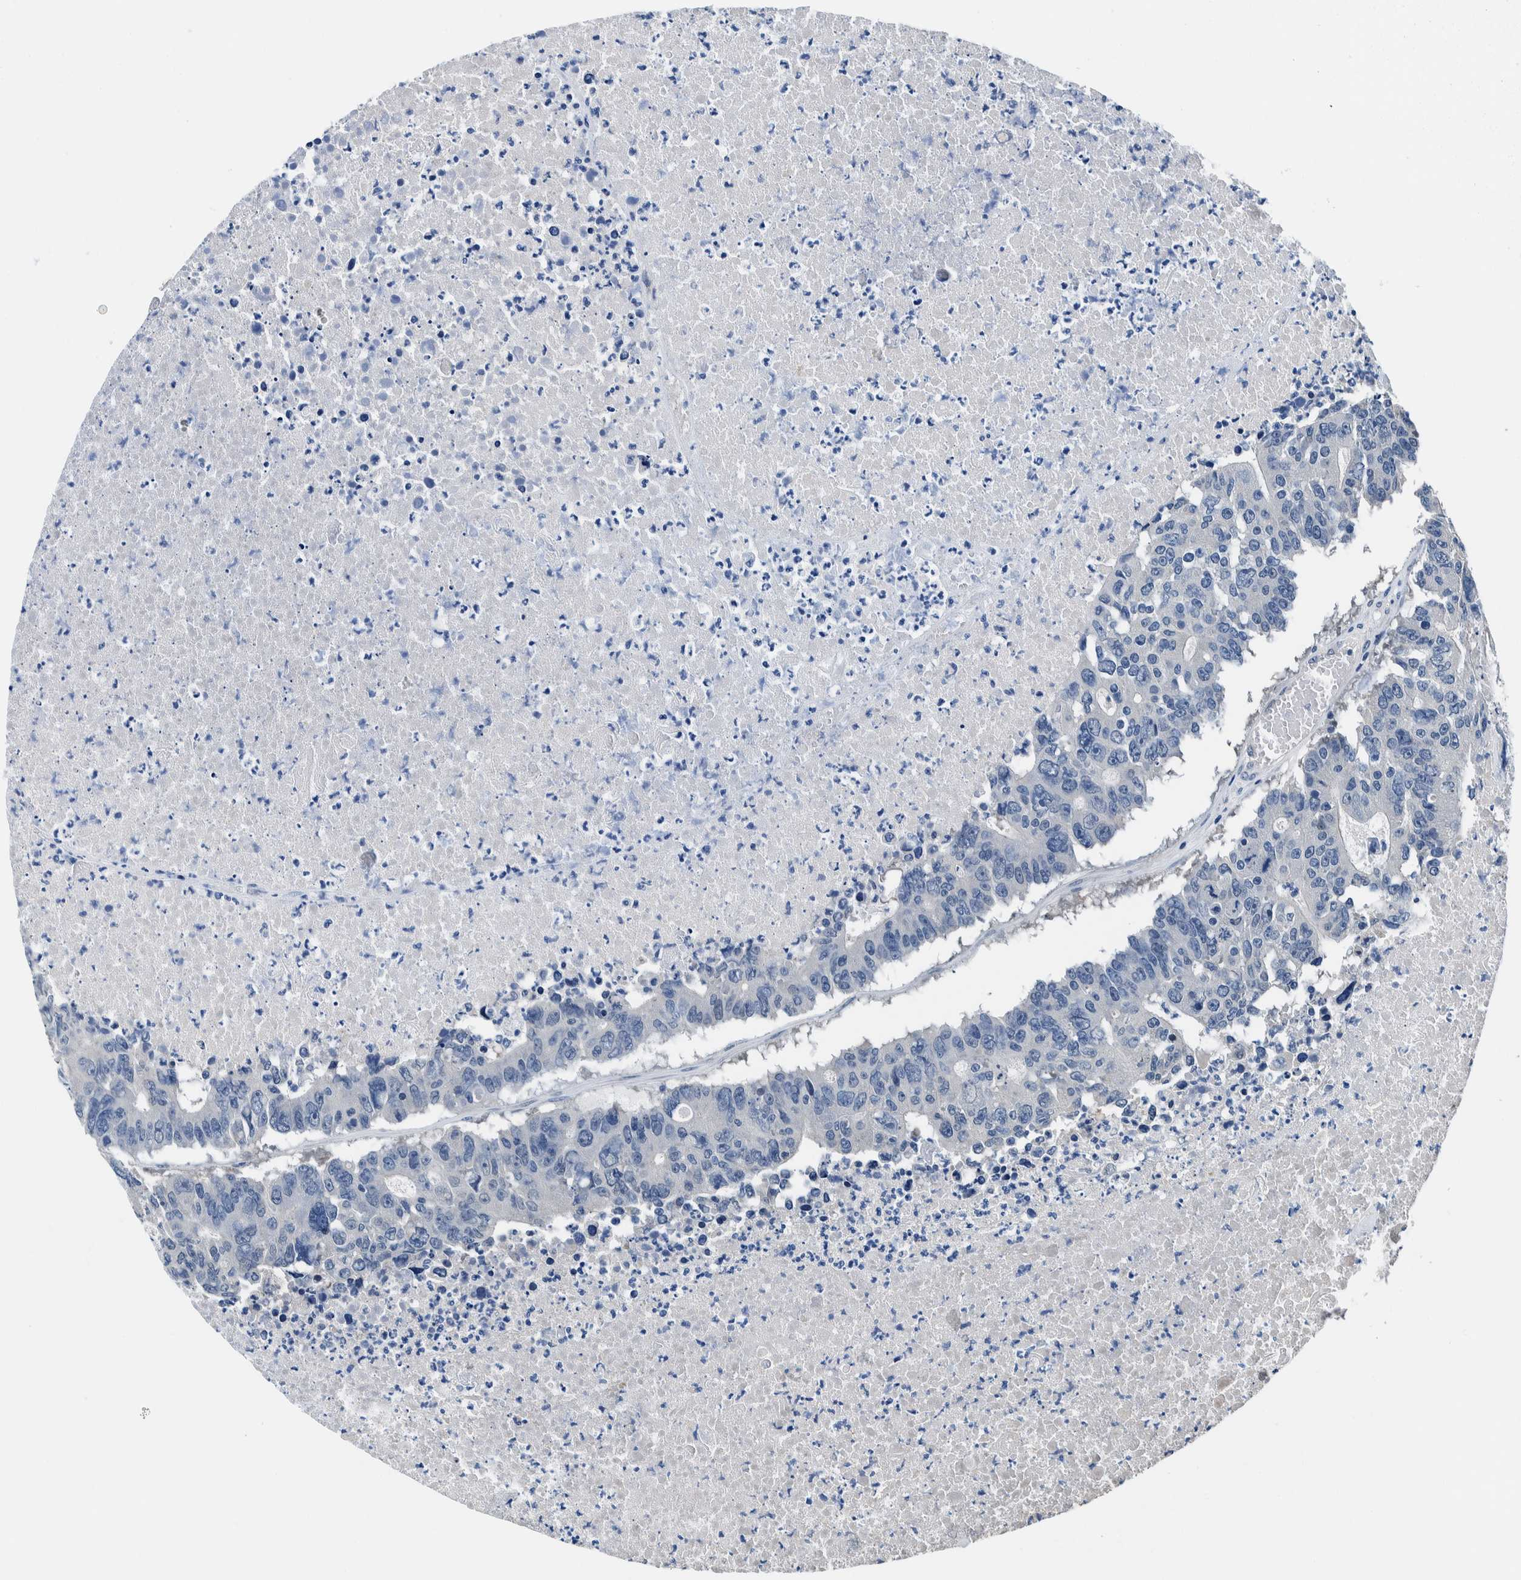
{"staining": {"intensity": "negative", "quantity": "none", "location": "none"}, "tissue": "colorectal cancer", "cell_type": "Tumor cells", "image_type": "cancer", "snomed": [{"axis": "morphology", "description": "Adenocarcinoma, NOS"}, {"axis": "topography", "description": "Colon"}], "caption": "A high-resolution micrograph shows immunohistochemistry staining of colorectal cancer, which exhibits no significant positivity in tumor cells.", "gene": "NIBAN2", "patient": {"sex": "male", "age": 87}}